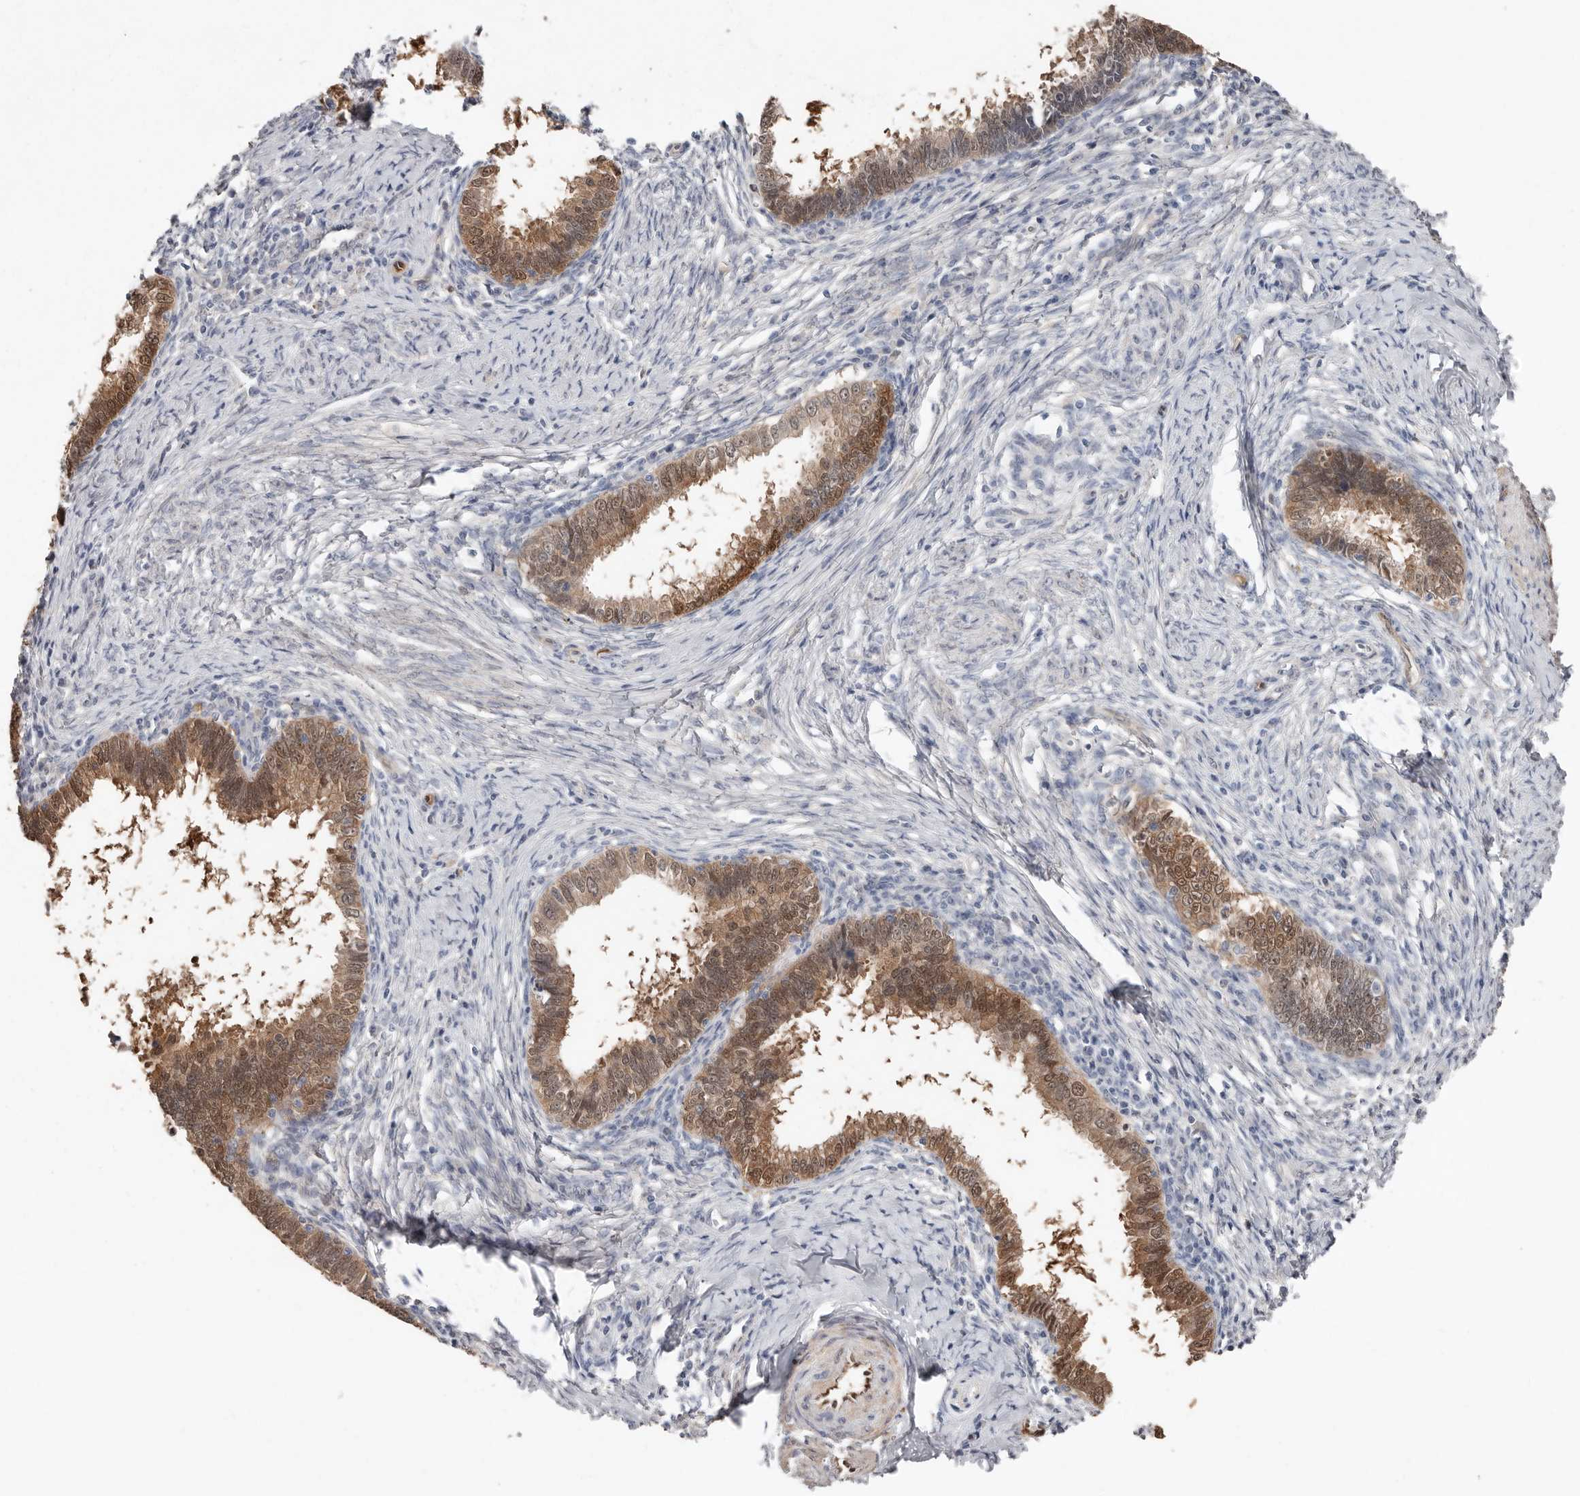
{"staining": {"intensity": "moderate", "quantity": ">75%", "location": "cytoplasmic/membranous,nuclear"}, "tissue": "cervical cancer", "cell_type": "Tumor cells", "image_type": "cancer", "snomed": [{"axis": "morphology", "description": "Adenocarcinoma, NOS"}, {"axis": "topography", "description": "Cervix"}], "caption": "Immunohistochemical staining of adenocarcinoma (cervical) demonstrates medium levels of moderate cytoplasmic/membranous and nuclear positivity in about >75% of tumor cells.", "gene": "ASRGL1", "patient": {"sex": "female", "age": 36}}